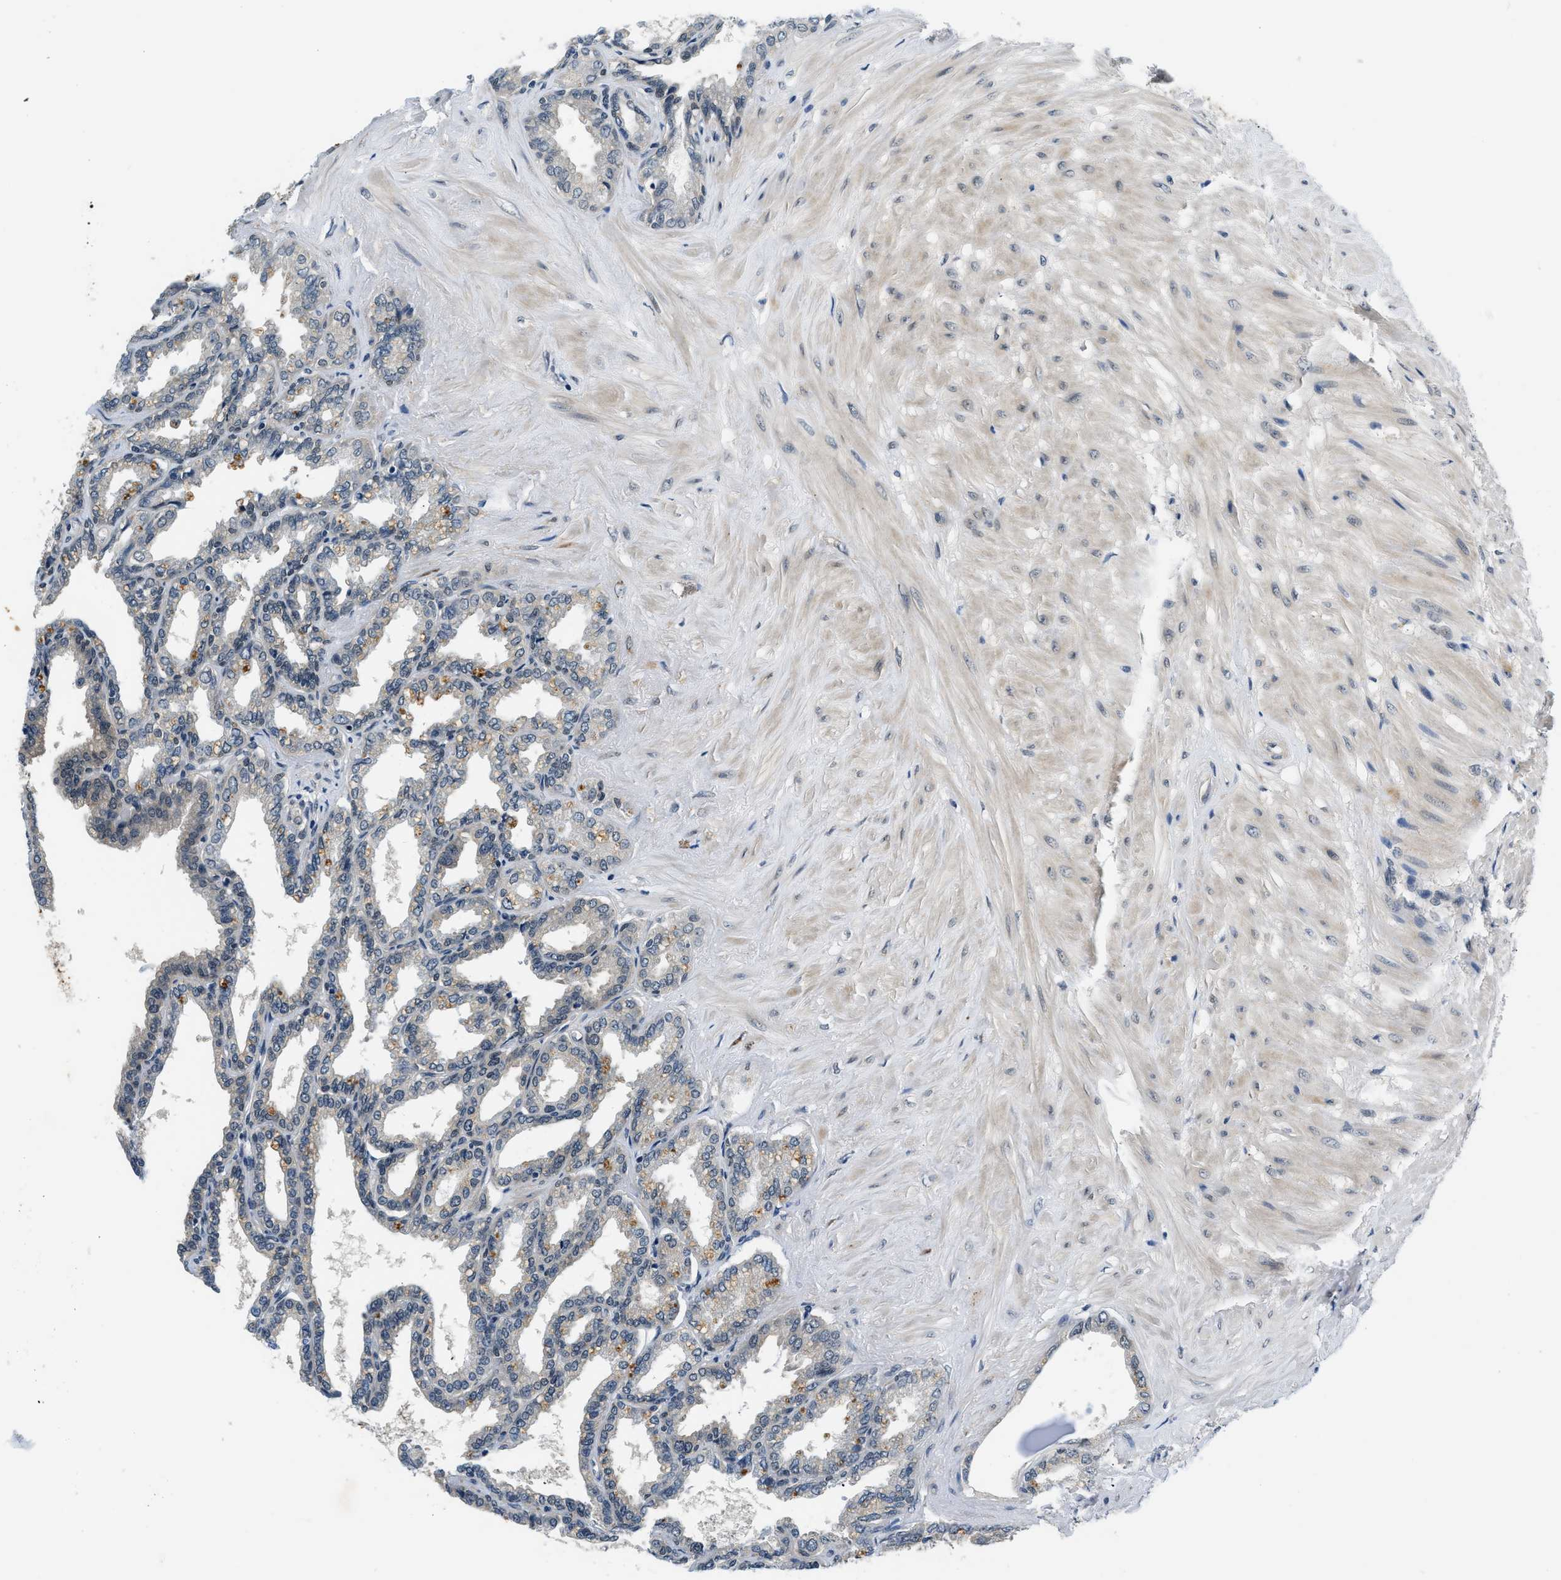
{"staining": {"intensity": "weak", "quantity": "<25%", "location": "cytoplasmic/membranous"}, "tissue": "seminal vesicle", "cell_type": "Glandular cells", "image_type": "normal", "snomed": [{"axis": "morphology", "description": "Normal tissue, NOS"}, {"axis": "topography", "description": "Seminal veicle"}], "caption": "Immunohistochemistry (IHC) histopathology image of normal seminal vesicle stained for a protein (brown), which displays no positivity in glandular cells. The staining was performed using DAB (3,3'-diaminobenzidine) to visualize the protein expression in brown, while the nuclei were stained in blue with hematoxylin (Magnification: 20x).", "gene": "SMAD4", "patient": {"sex": "male", "age": 46}}